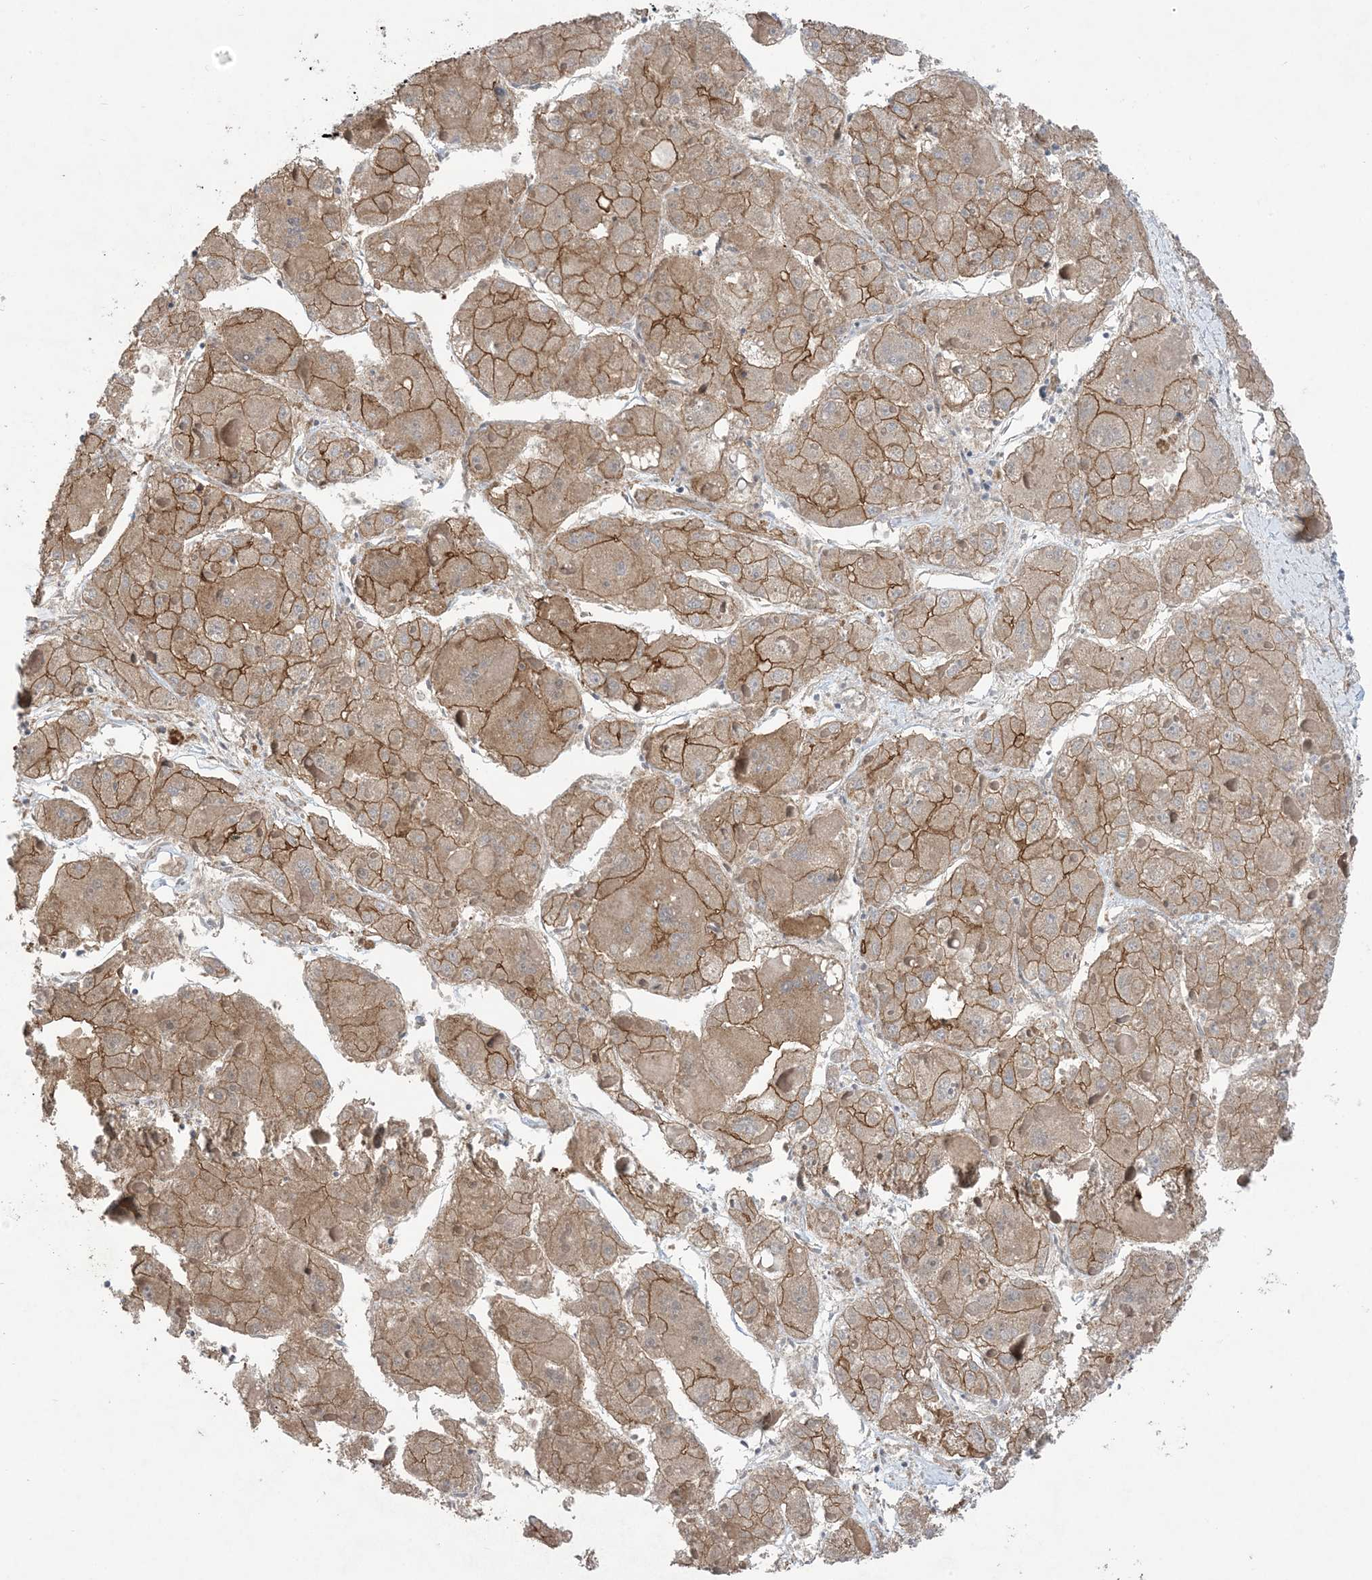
{"staining": {"intensity": "moderate", "quantity": ">75%", "location": "cytoplasmic/membranous"}, "tissue": "liver cancer", "cell_type": "Tumor cells", "image_type": "cancer", "snomed": [{"axis": "morphology", "description": "Carcinoma, Hepatocellular, NOS"}, {"axis": "topography", "description": "Liver"}], "caption": "Human hepatocellular carcinoma (liver) stained with a brown dye demonstrates moderate cytoplasmic/membranous positive staining in about >75% of tumor cells.", "gene": "CCNY", "patient": {"sex": "female", "age": 73}}